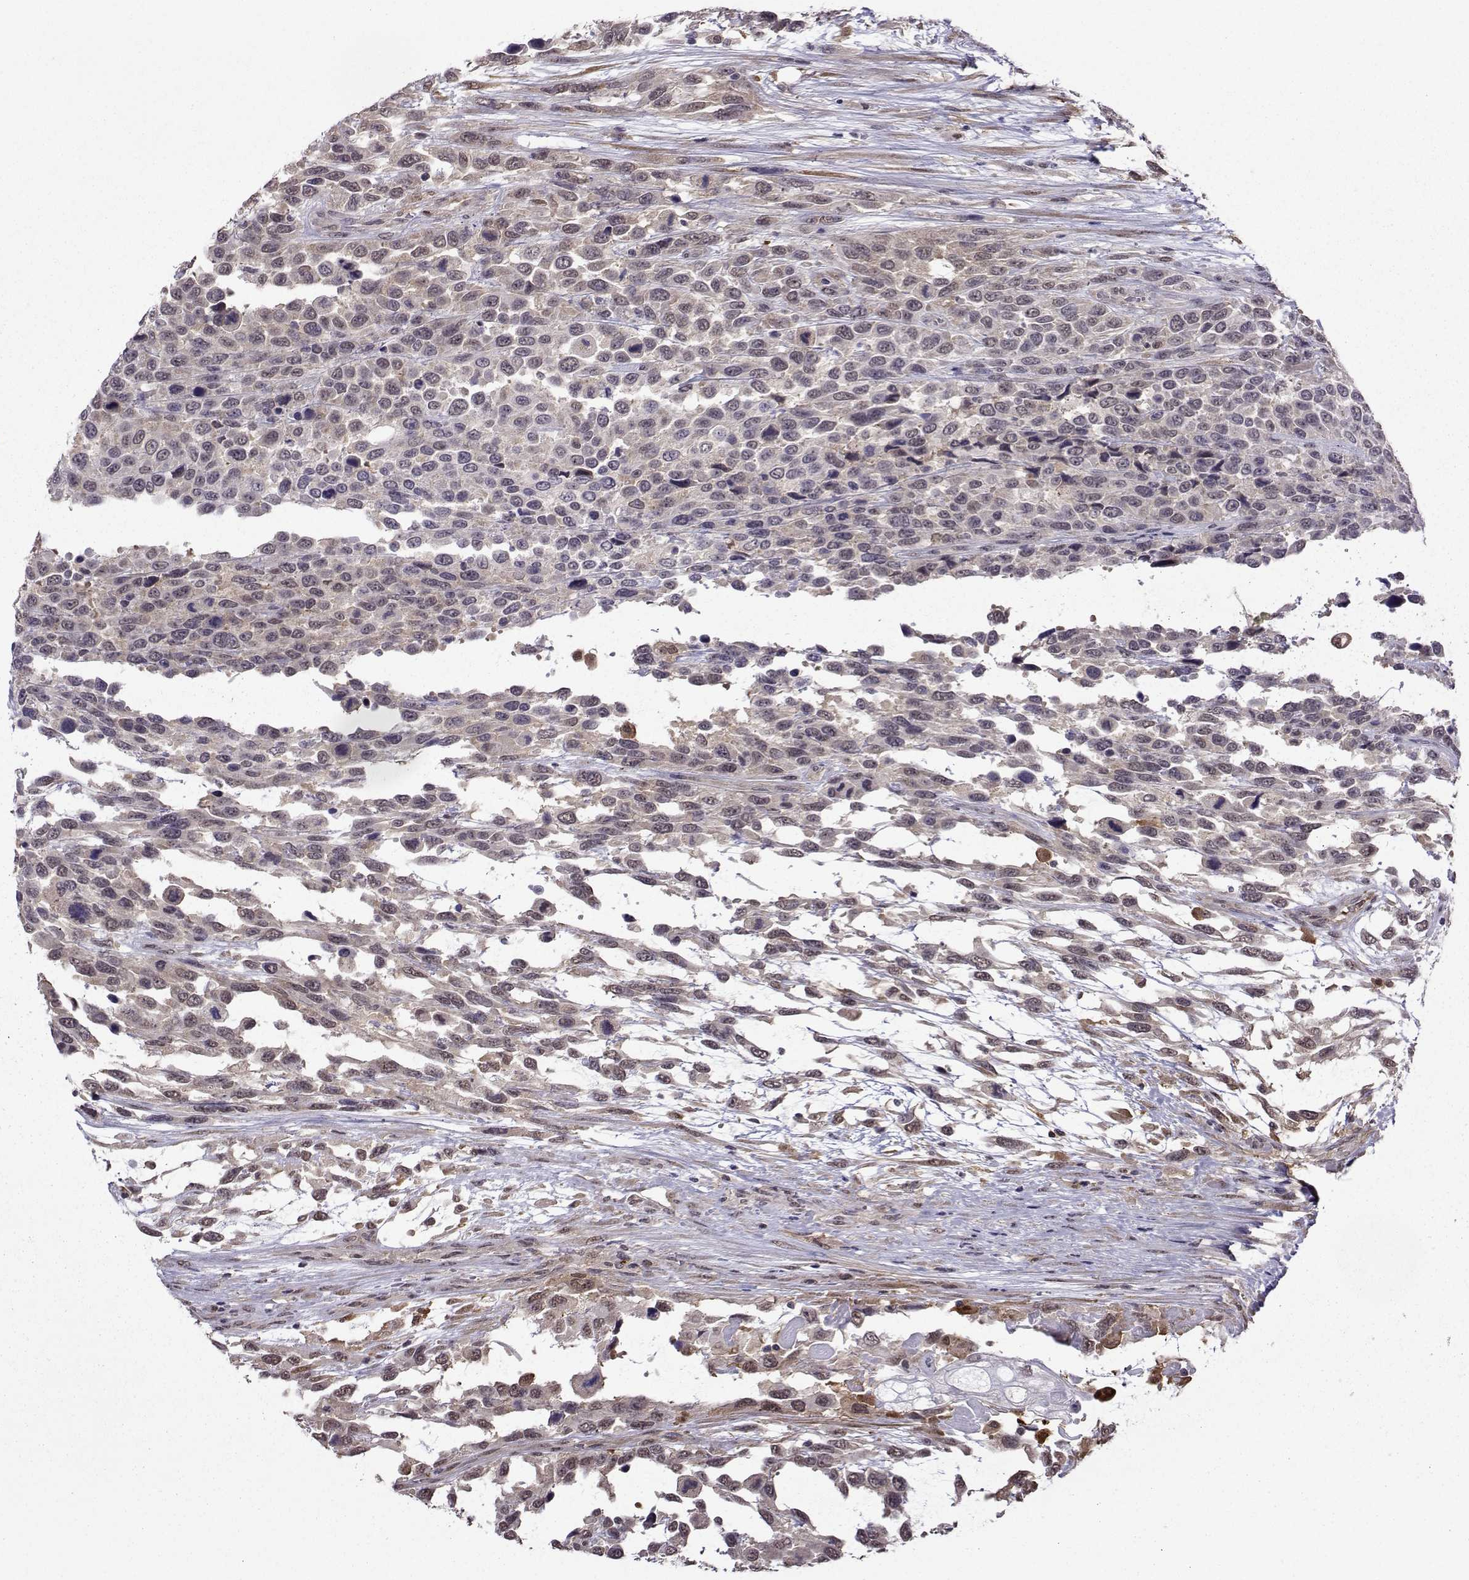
{"staining": {"intensity": "weak", "quantity": "25%-75%", "location": "cytoplasmic/membranous"}, "tissue": "urothelial cancer", "cell_type": "Tumor cells", "image_type": "cancer", "snomed": [{"axis": "morphology", "description": "Urothelial carcinoma, High grade"}, {"axis": "topography", "description": "Urinary bladder"}], "caption": "Immunohistochemistry (IHC) micrograph of human high-grade urothelial carcinoma stained for a protein (brown), which displays low levels of weak cytoplasmic/membranous positivity in approximately 25%-75% of tumor cells.", "gene": "DDX20", "patient": {"sex": "female", "age": 70}}